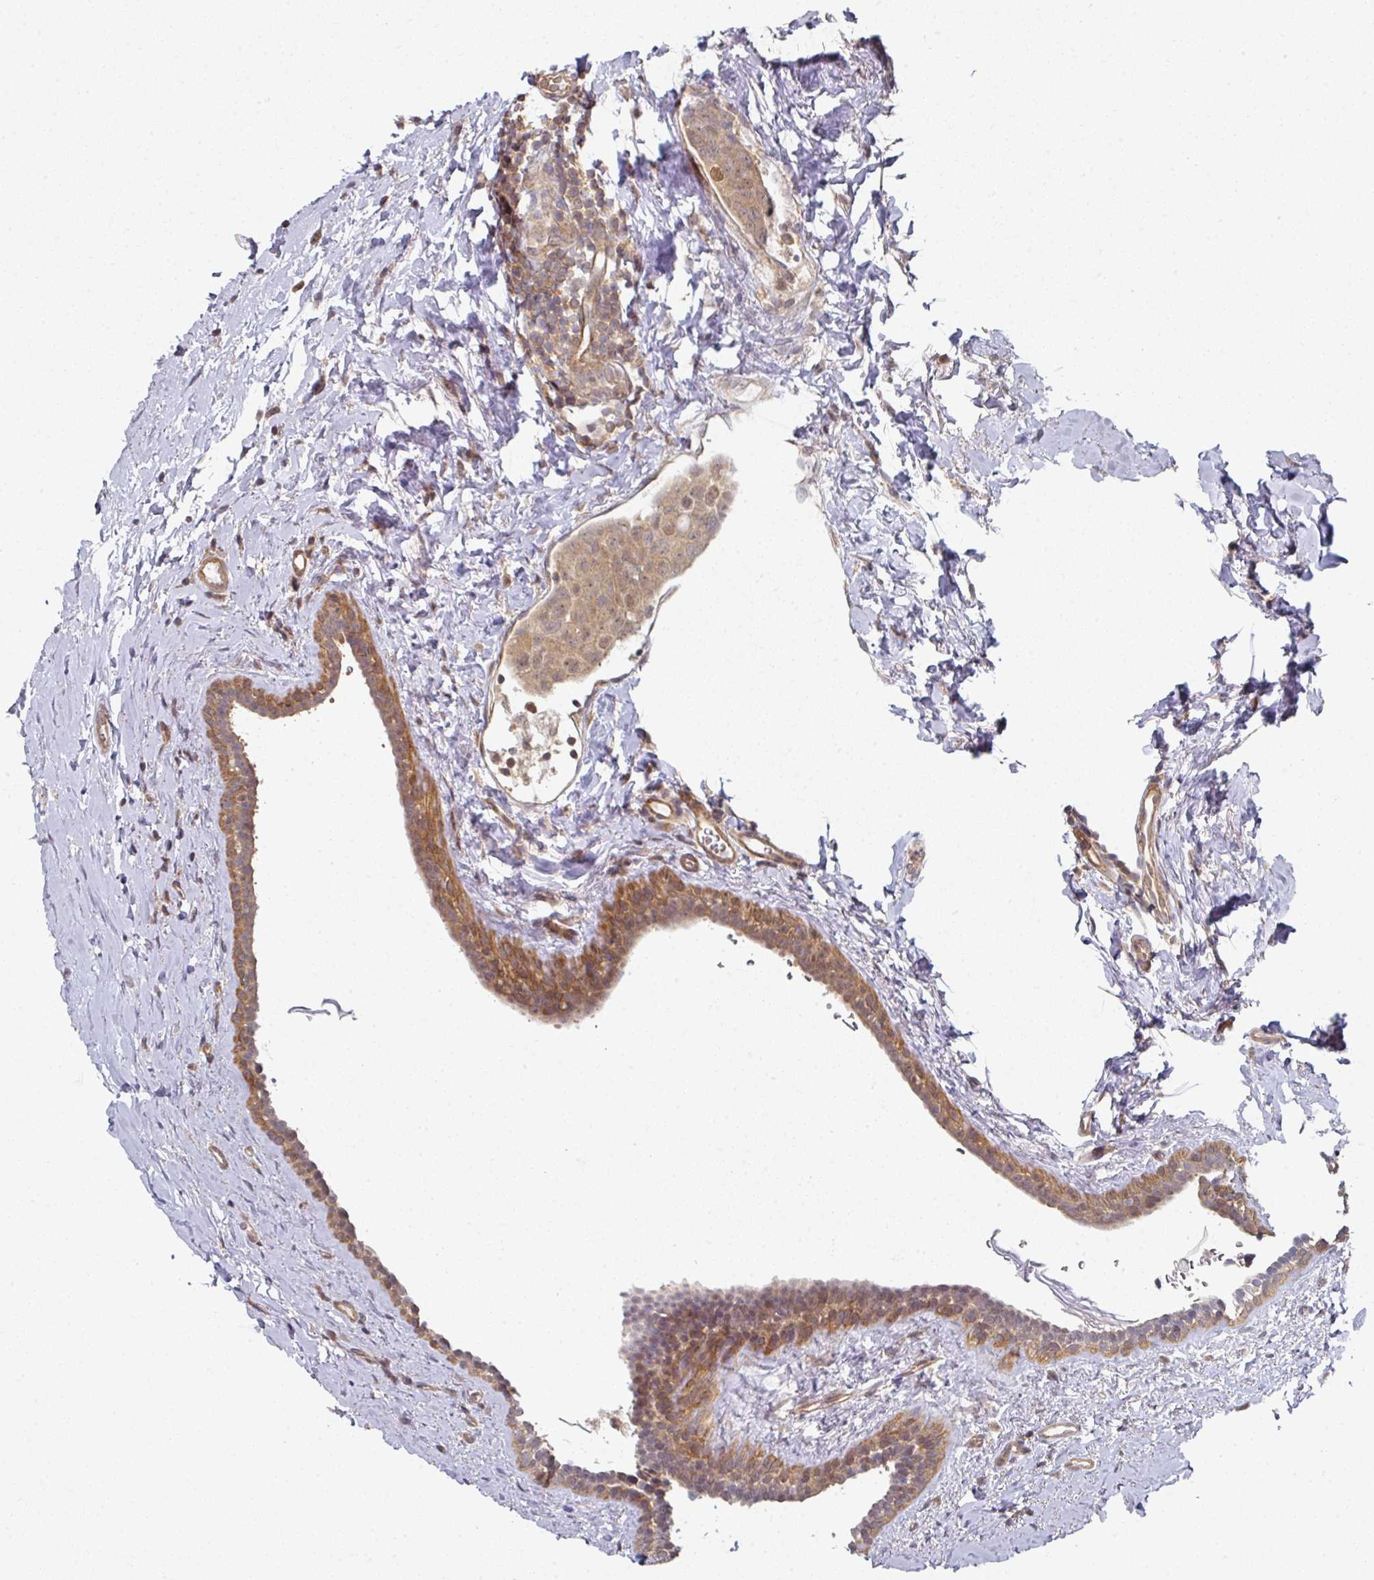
{"staining": {"intensity": "weak", "quantity": ">75%", "location": "cytoplasmic/membranous"}, "tissue": "breast cancer", "cell_type": "Tumor cells", "image_type": "cancer", "snomed": [{"axis": "morphology", "description": "Duct carcinoma"}, {"axis": "topography", "description": "Breast"}], "caption": "High-power microscopy captured an IHC photomicrograph of breast cancer (infiltrating ductal carcinoma), revealing weak cytoplasmic/membranous positivity in approximately >75% of tumor cells.", "gene": "PSME3IP1", "patient": {"sex": "female", "age": 40}}